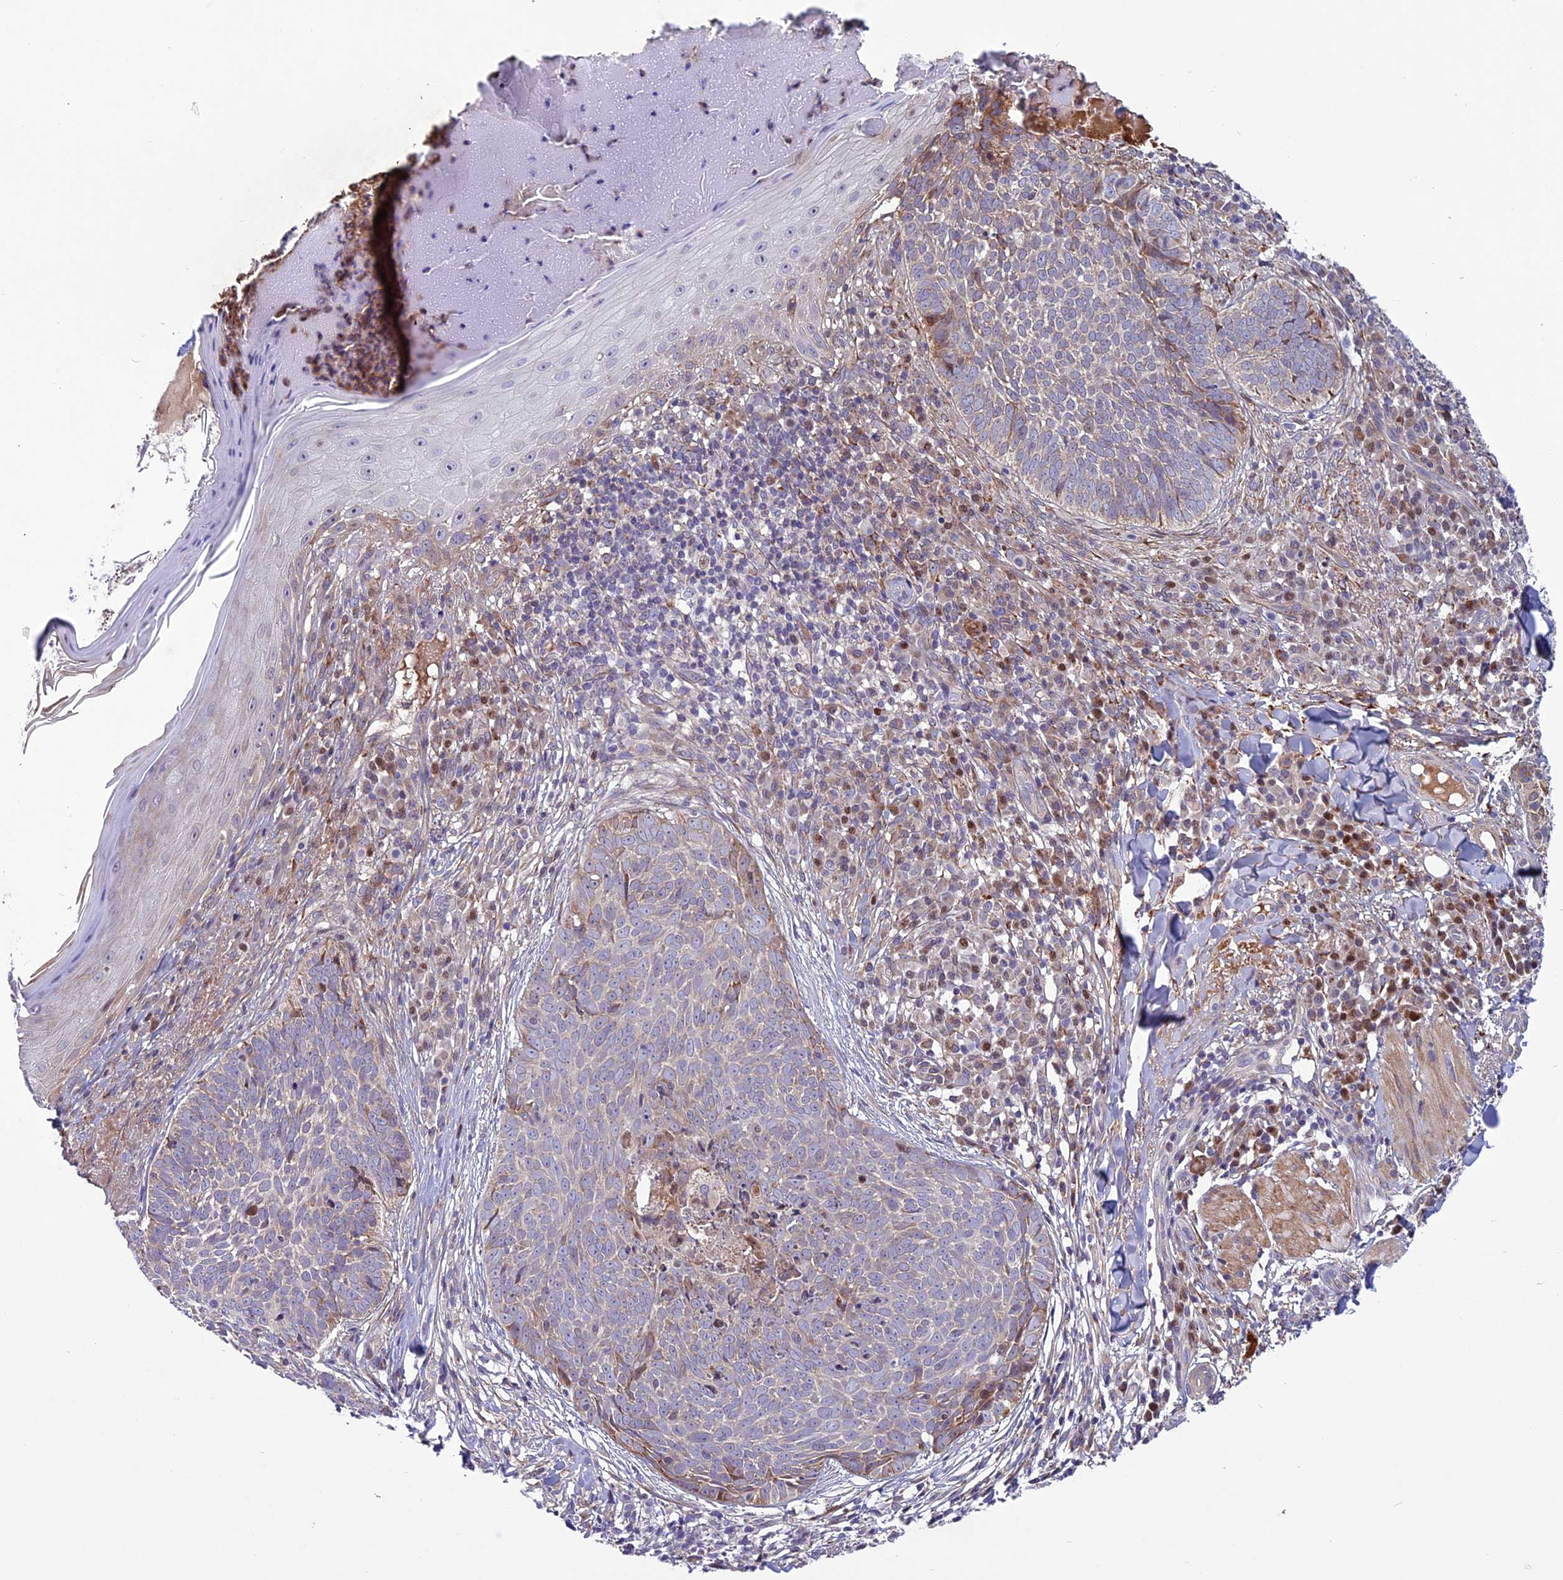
{"staining": {"intensity": "weak", "quantity": "<25%", "location": "cytoplasmic/membranous"}, "tissue": "skin cancer", "cell_type": "Tumor cells", "image_type": "cancer", "snomed": [{"axis": "morphology", "description": "Basal cell carcinoma"}, {"axis": "topography", "description": "Skin"}], "caption": "An image of skin basal cell carcinoma stained for a protein displays no brown staining in tumor cells.", "gene": "MIEF2", "patient": {"sex": "female", "age": 61}}